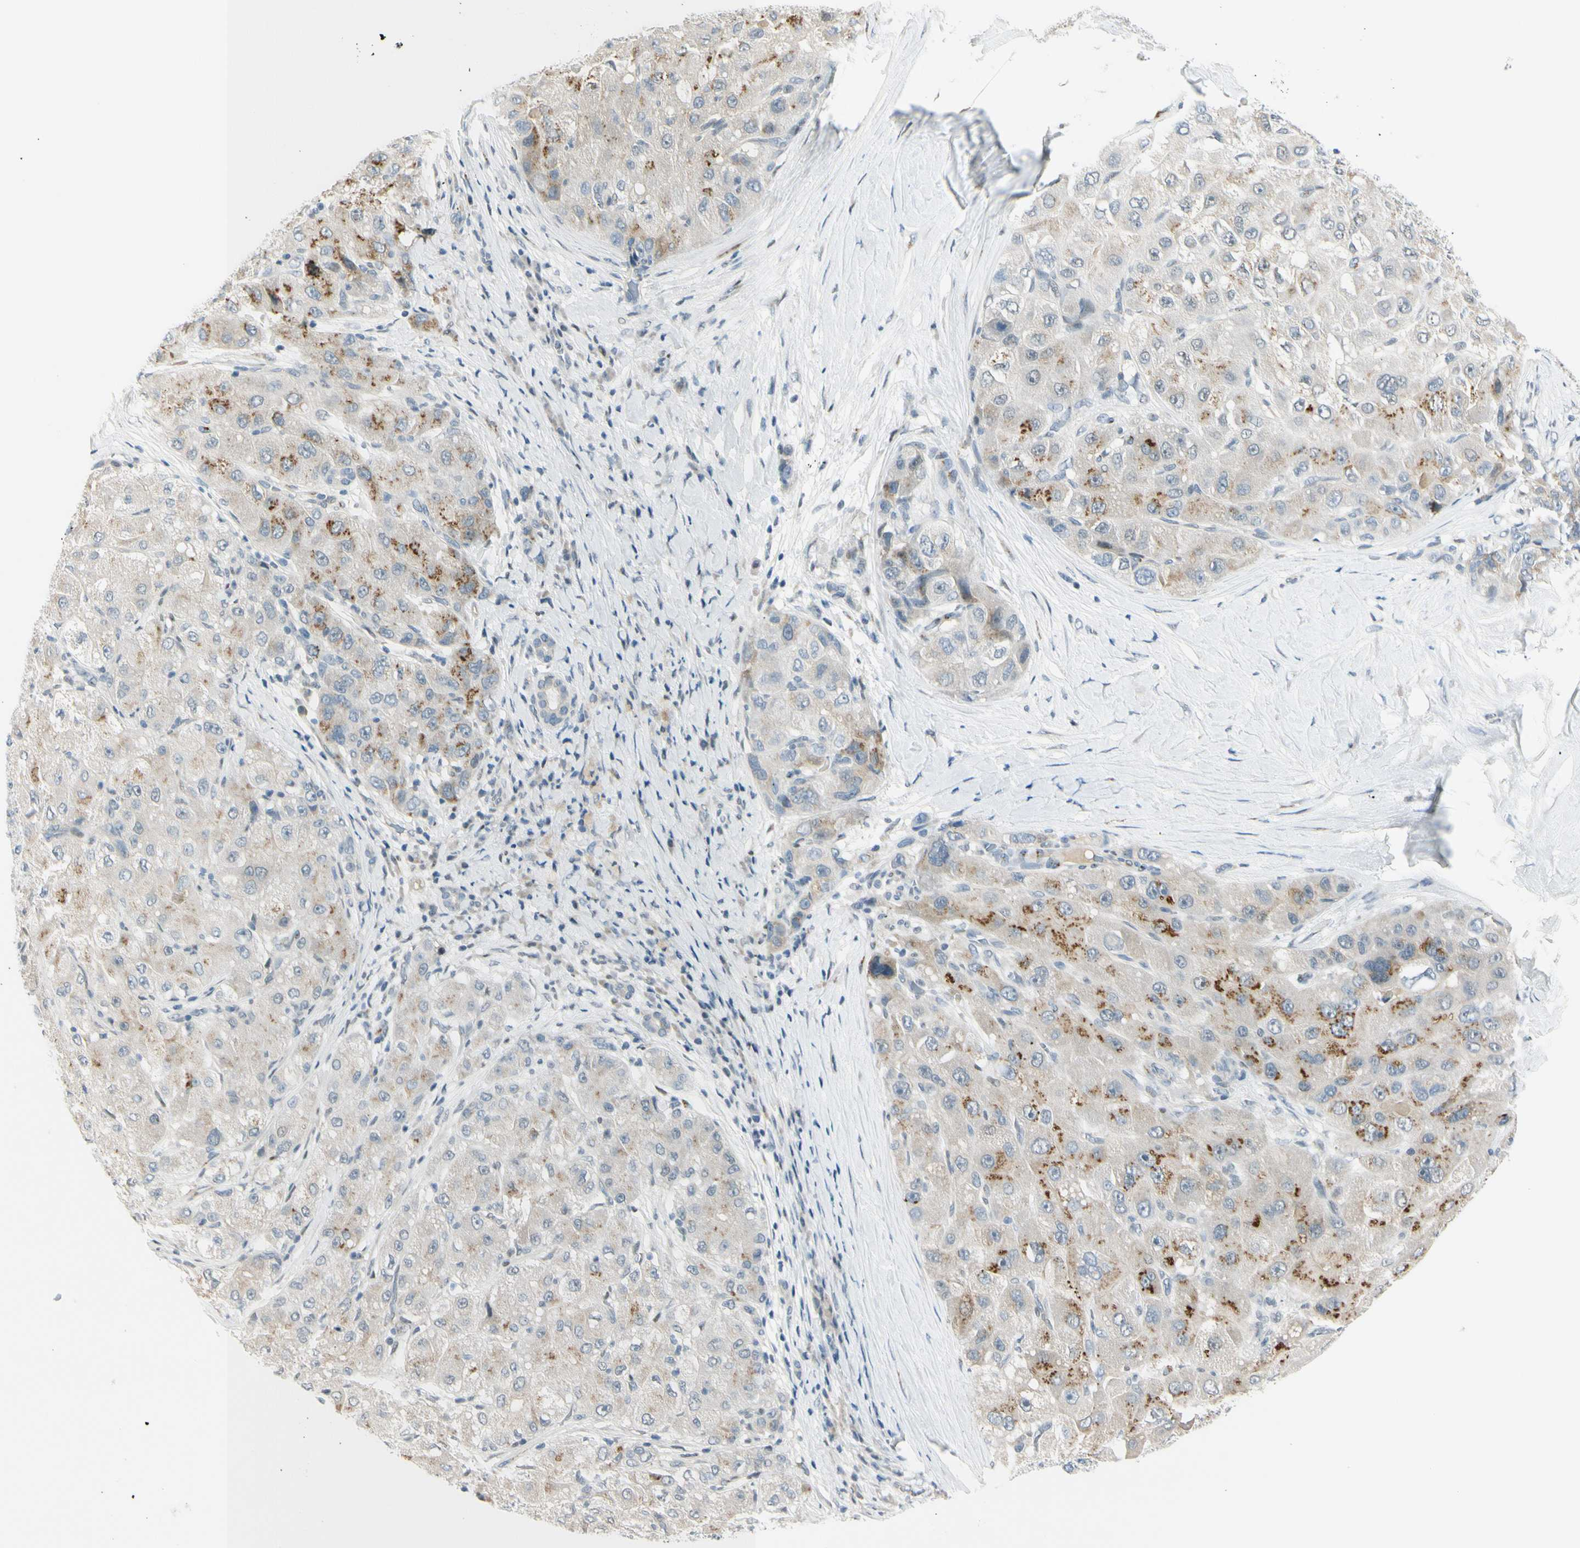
{"staining": {"intensity": "strong", "quantity": "<25%", "location": "cytoplasmic/membranous"}, "tissue": "liver cancer", "cell_type": "Tumor cells", "image_type": "cancer", "snomed": [{"axis": "morphology", "description": "Carcinoma, Hepatocellular, NOS"}, {"axis": "topography", "description": "Liver"}], "caption": "Immunohistochemistry (IHC) micrograph of neoplastic tissue: human hepatocellular carcinoma (liver) stained using immunohistochemistry (IHC) exhibits medium levels of strong protein expression localized specifically in the cytoplasmic/membranous of tumor cells, appearing as a cytoplasmic/membranous brown color.", "gene": "B4GALNT1", "patient": {"sex": "male", "age": 80}}